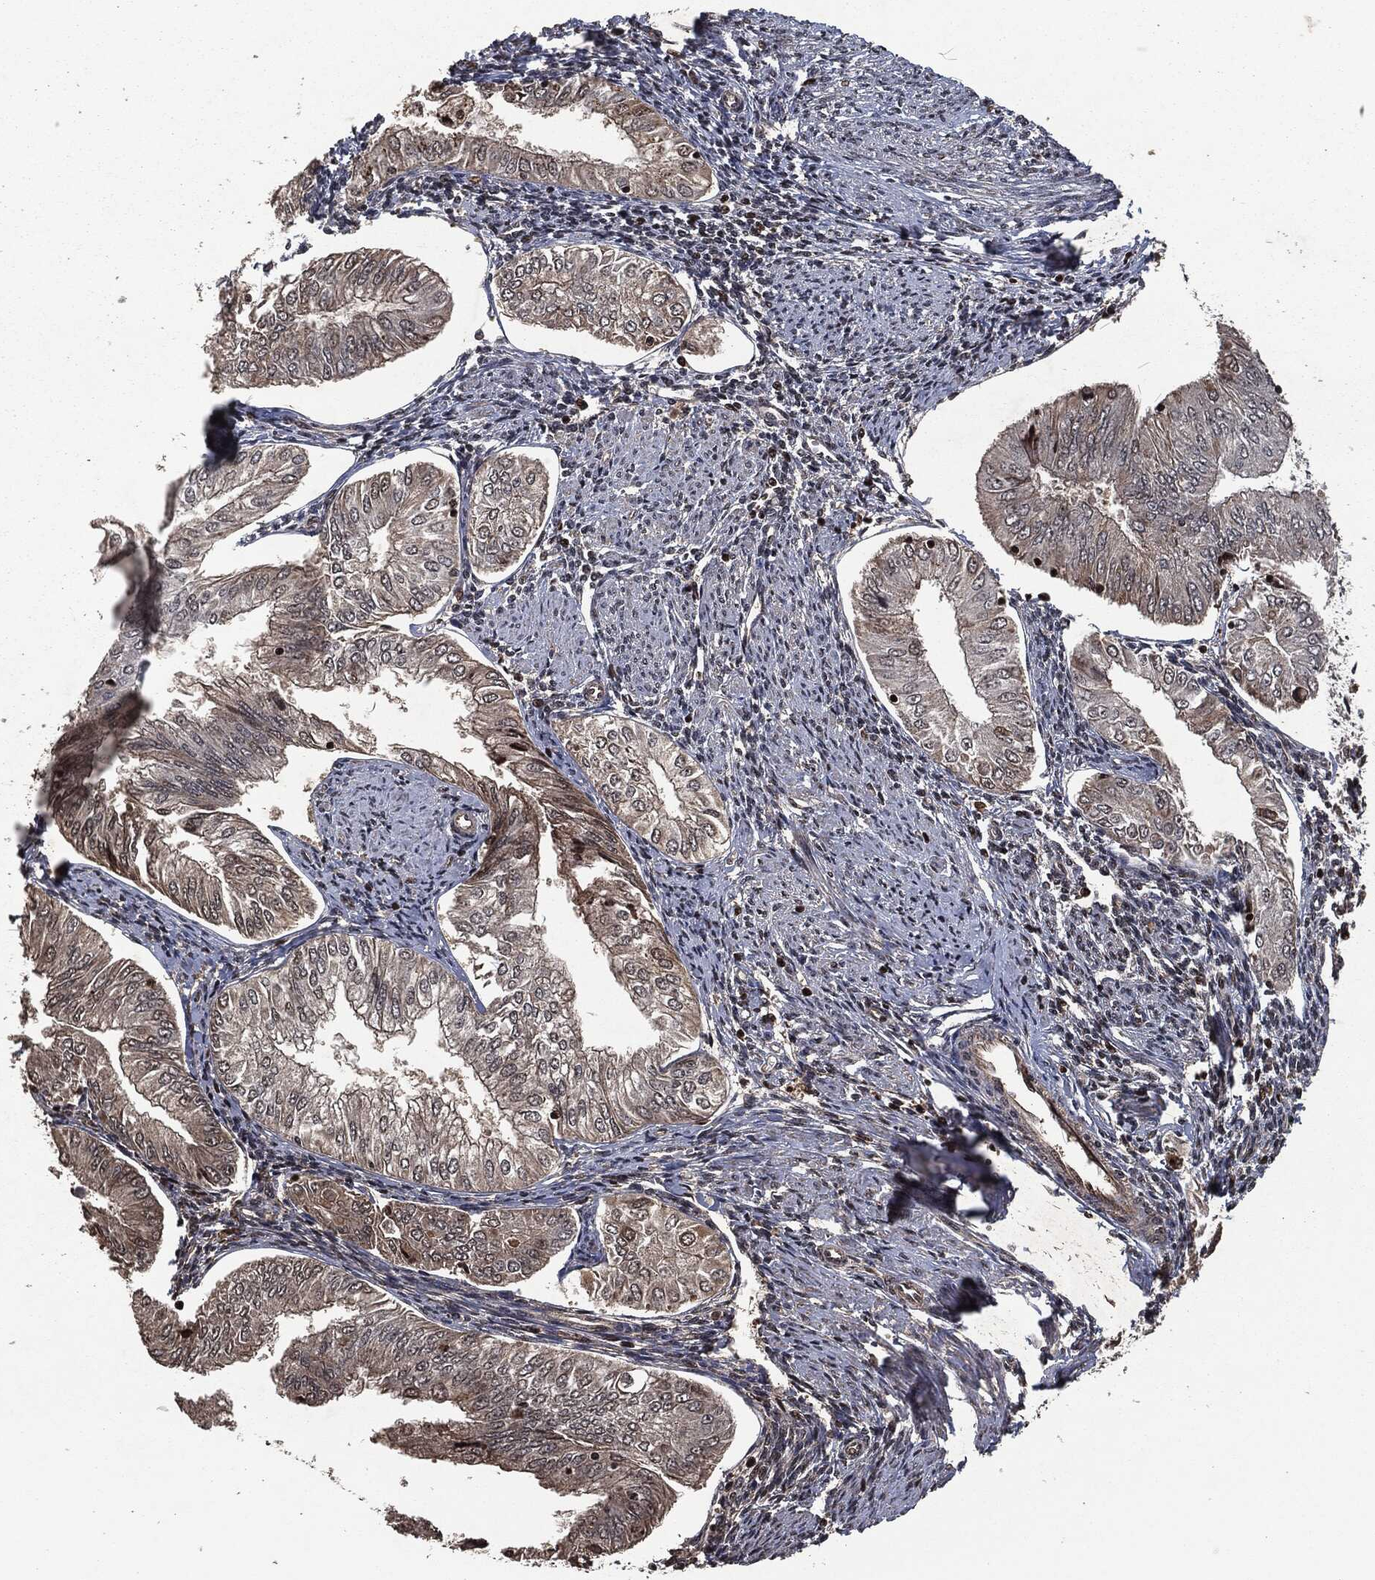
{"staining": {"intensity": "strong", "quantity": "<25%", "location": "cytoplasmic/membranous,nuclear"}, "tissue": "endometrial cancer", "cell_type": "Tumor cells", "image_type": "cancer", "snomed": [{"axis": "morphology", "description": "Adenocarcinoma, NOS"}, {"axis": "topography", "description": "Endometrium"}], "caption": "High-power microscopy captured an IHC image of endometrial cancer (adenocarcinoma), revealing strong cytoplasmic/membranous and nuclear positivity in approximately <25% of tumor cells.", "gene": "SNAI1", "patient": {"sex": "female", "age": 53}}